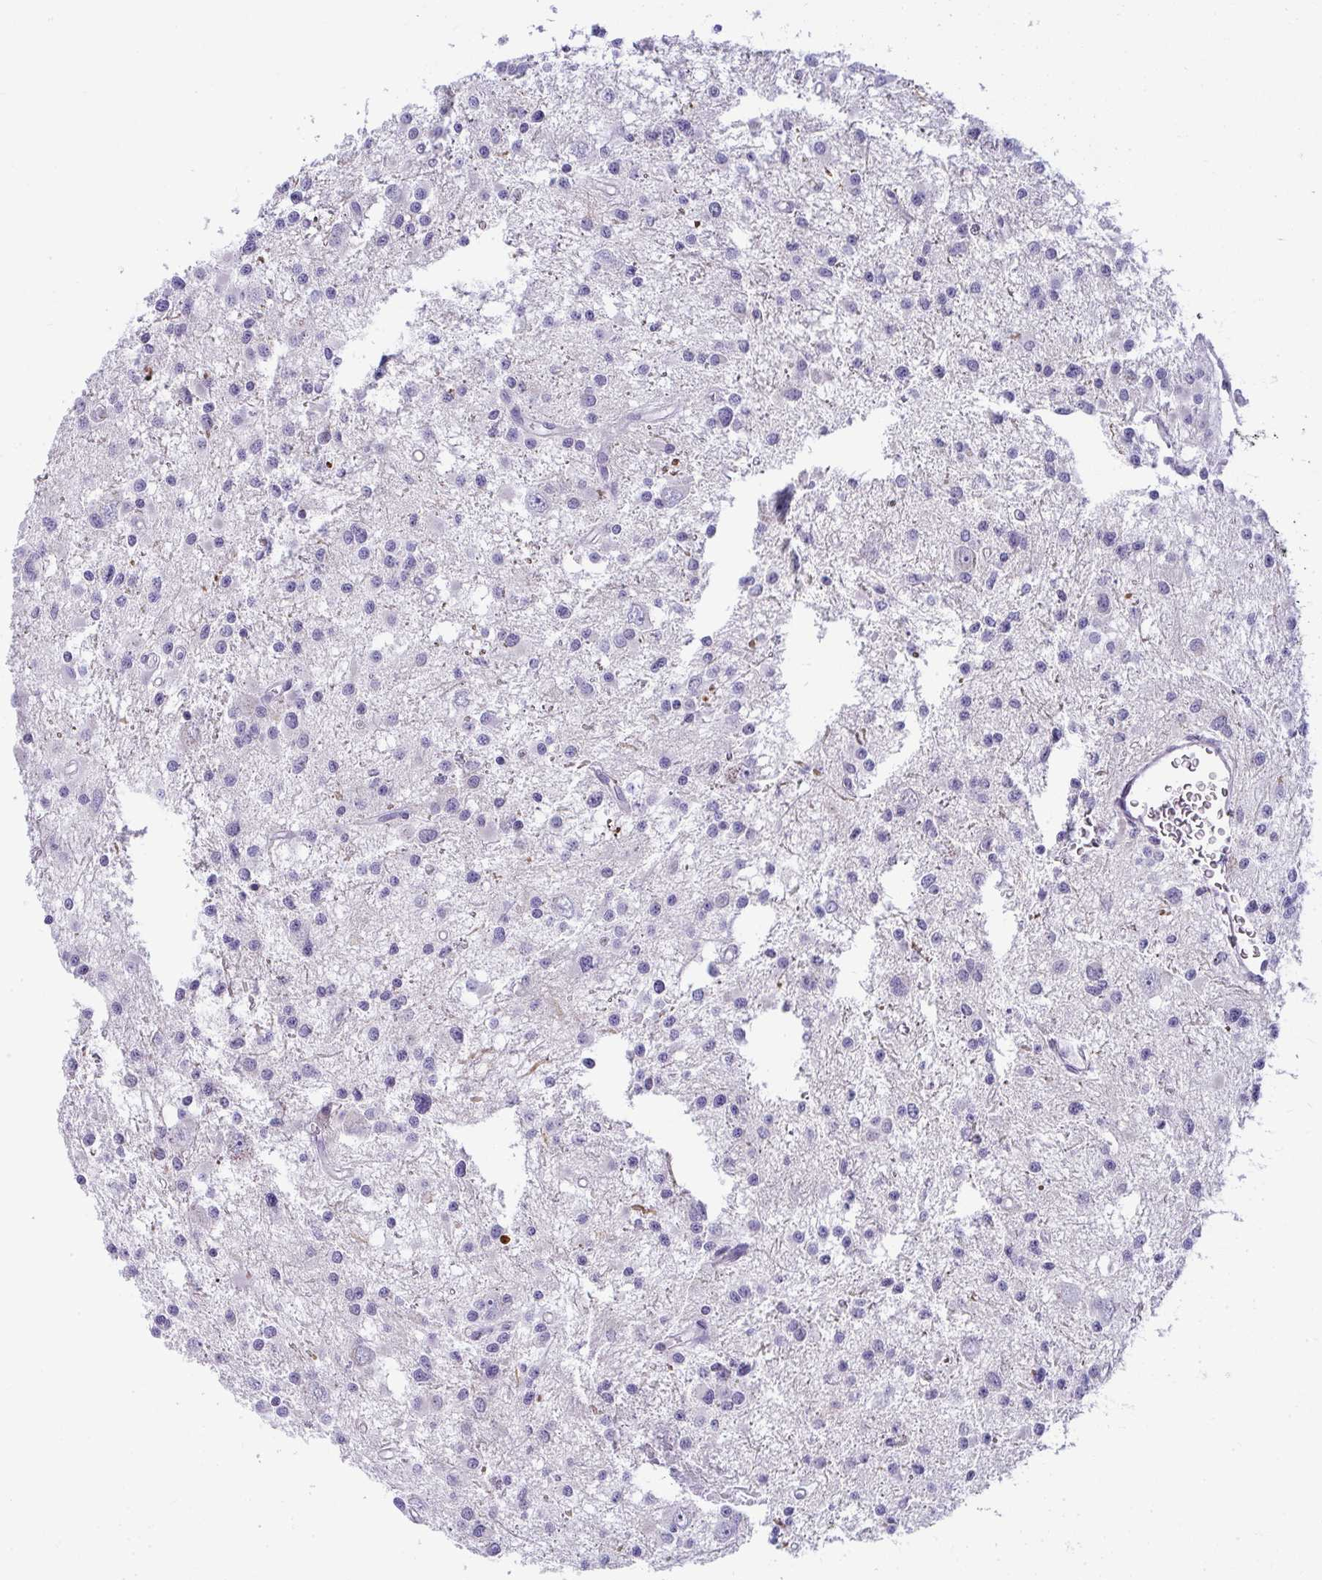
{"staining": {"intensity": "negative", "quantity": "none", "location": "none"}, "tissue": "glioma", "cell_type": "Tumor cells", "image_type": "cancer", "snomed": [{"axis": "morphology", "description": "Glioma, malignant, High grade"}, {"axis": "topography", "description": "Brain"}], "caption": "The histopathology image demonstrates no significant staining in tumor cells of glioma.", "gene": "VPS4B", "patient": {"sex": "male", "age": 54}}